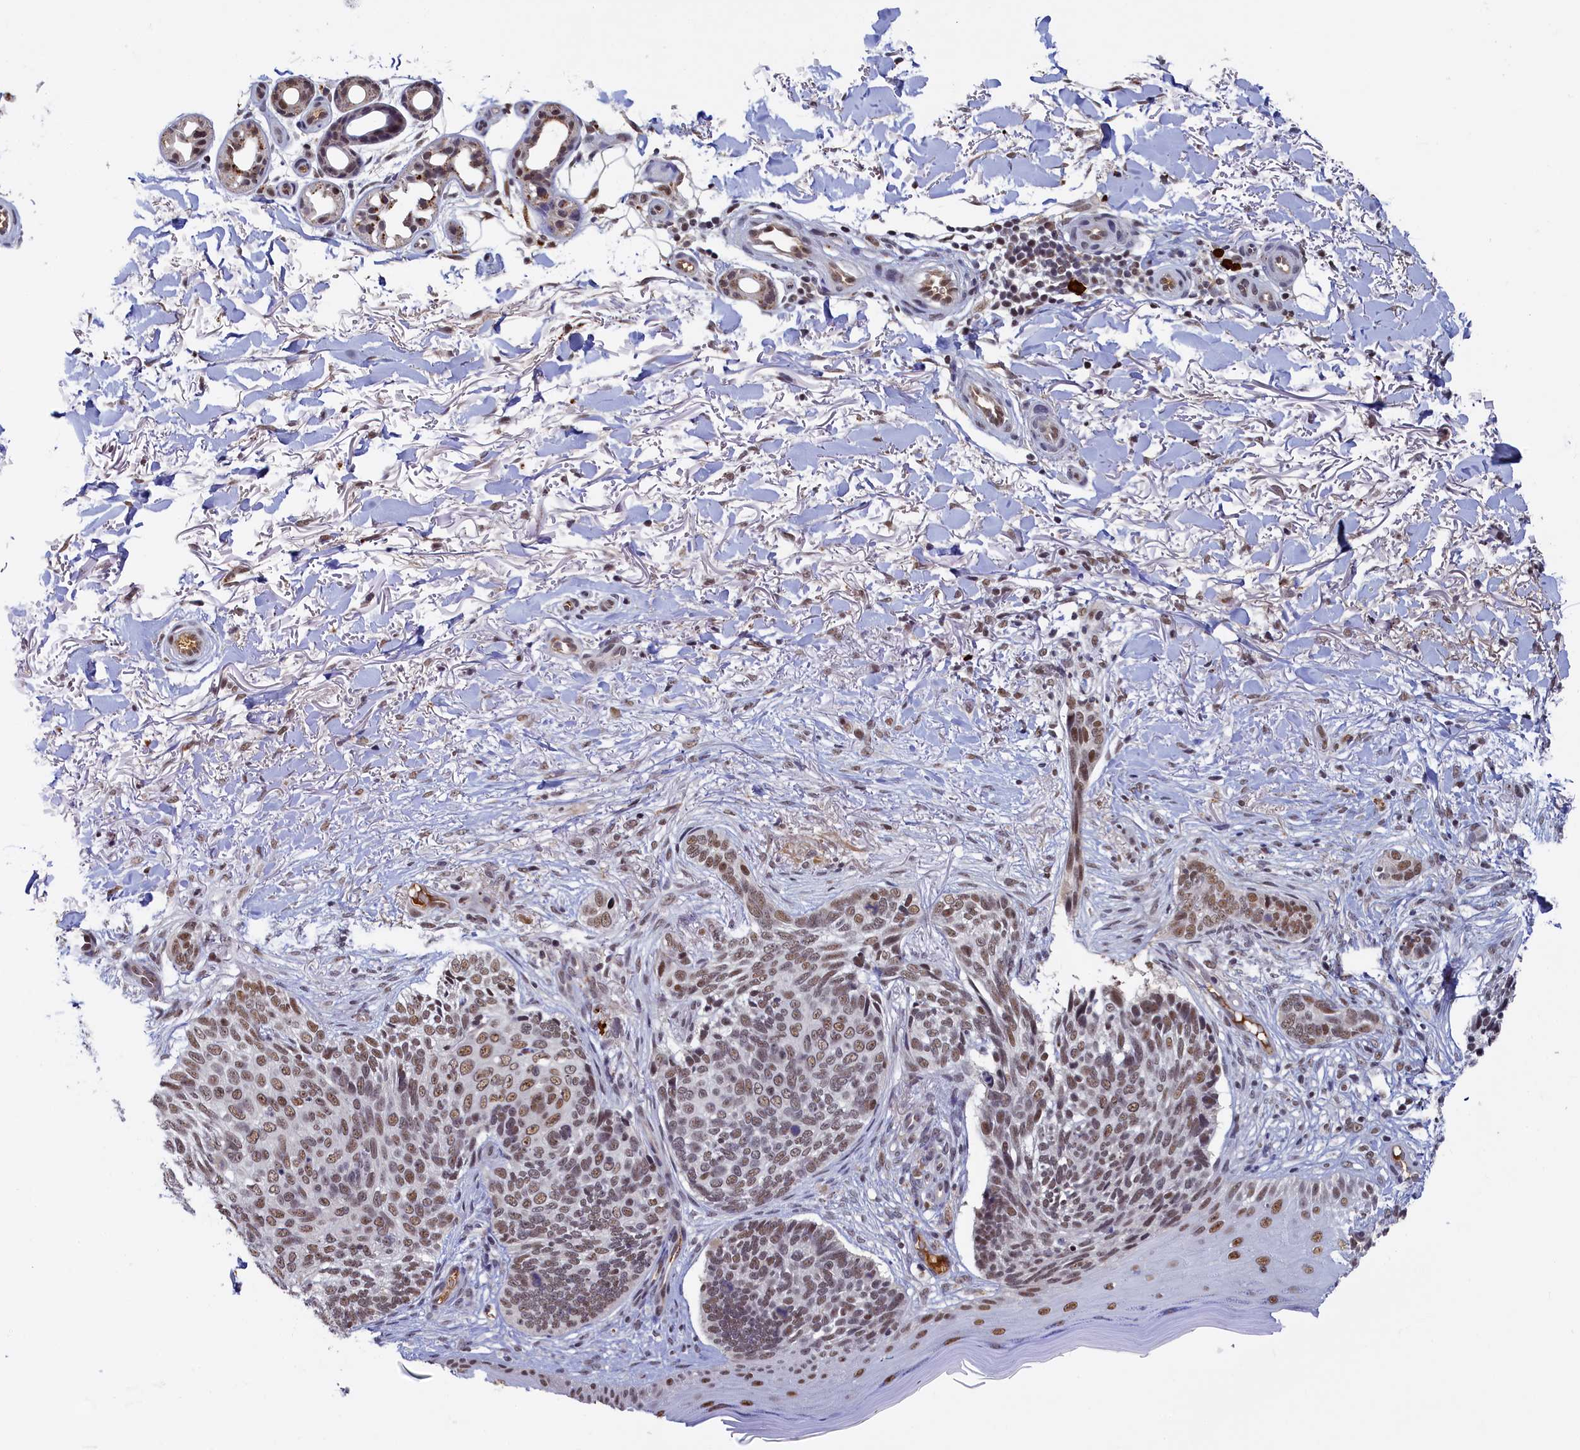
{"staining": {"intensity": "moderate", "quantity": ">75%", "location": "nuclear"}, "tissue": "skin cancer", "cell_type": "Tumor cells", "image_type": "cancer", "snomed": [{"axis": "morphology", "description": "Normal tissue, NOS"}, {"axis": "morphology", "description": "Basal cell carcinoma"}, {"axis": "topography", "description": "Skin"}], "caption": "Skin basal cell carcinoma tissue shows moderate nuclear expression in about >75% of tumor cells, visualized by immunohistochemistry. The protein is stained brown, and the nuclei are stained in blue (DAB IHC with brightfield microscopy, high magnification).", "gene": "INTS14", "patient": {"sex": "female", "age": 67}}